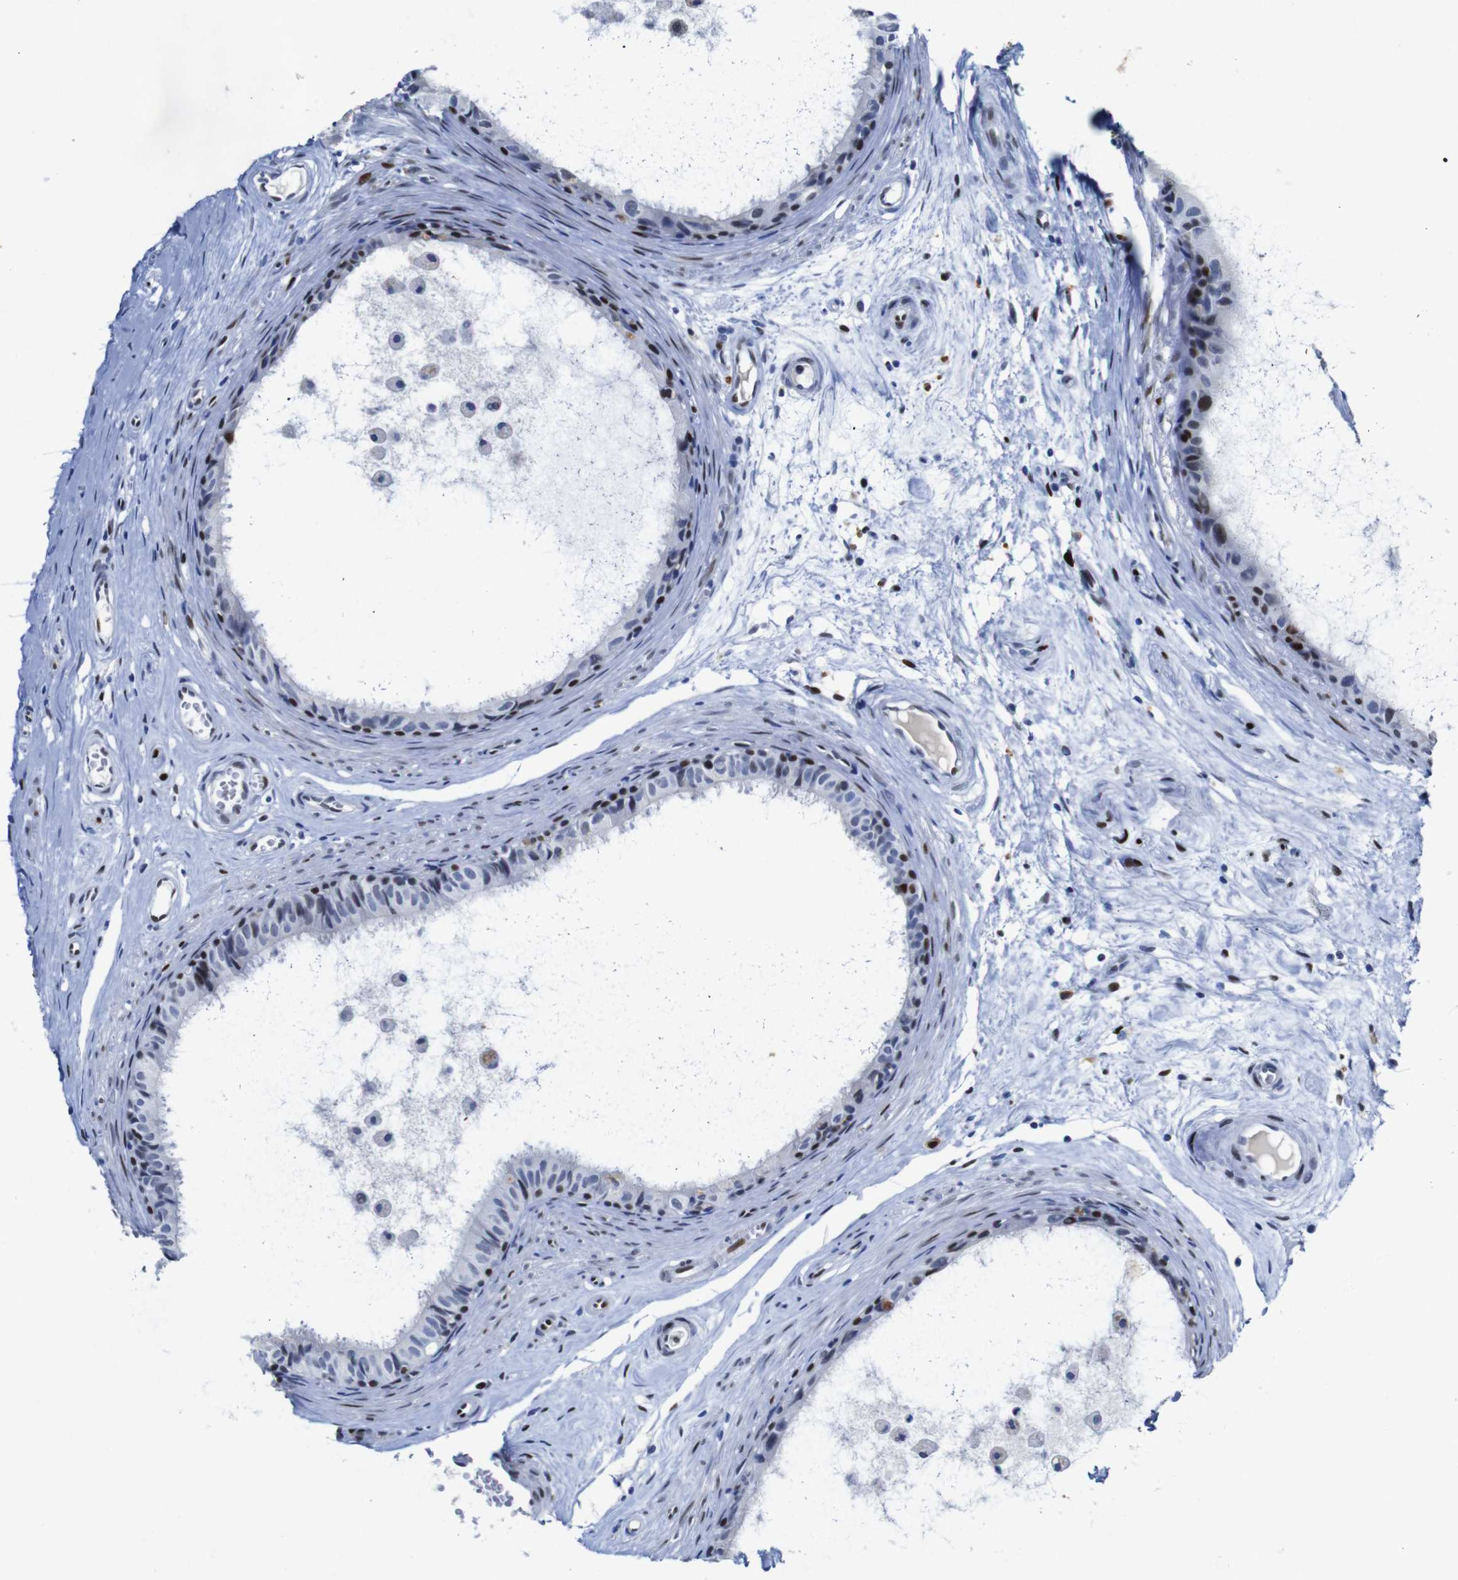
{"staining": {"intensity": "moderate", "quantity": "<25%", "location": "nuclear"}, "tissue": "epididymis", "cell_type": "Glandular cells", "image_type": "normal", "snomed": [{"axis": "morphology", "description": "Normal tissue, NOS"}, {"axis": "morphology", "description": "Inflammation, NOS"}, {"axis": "topography", "description": "Epididymis"}], "caption": "Glandular cells show low levels of moderate nuclear expression in about <25% of cells in unremarkable epididymis.", "gene": "FOSL2", "patient": {"sex": "male", "age": 85}}